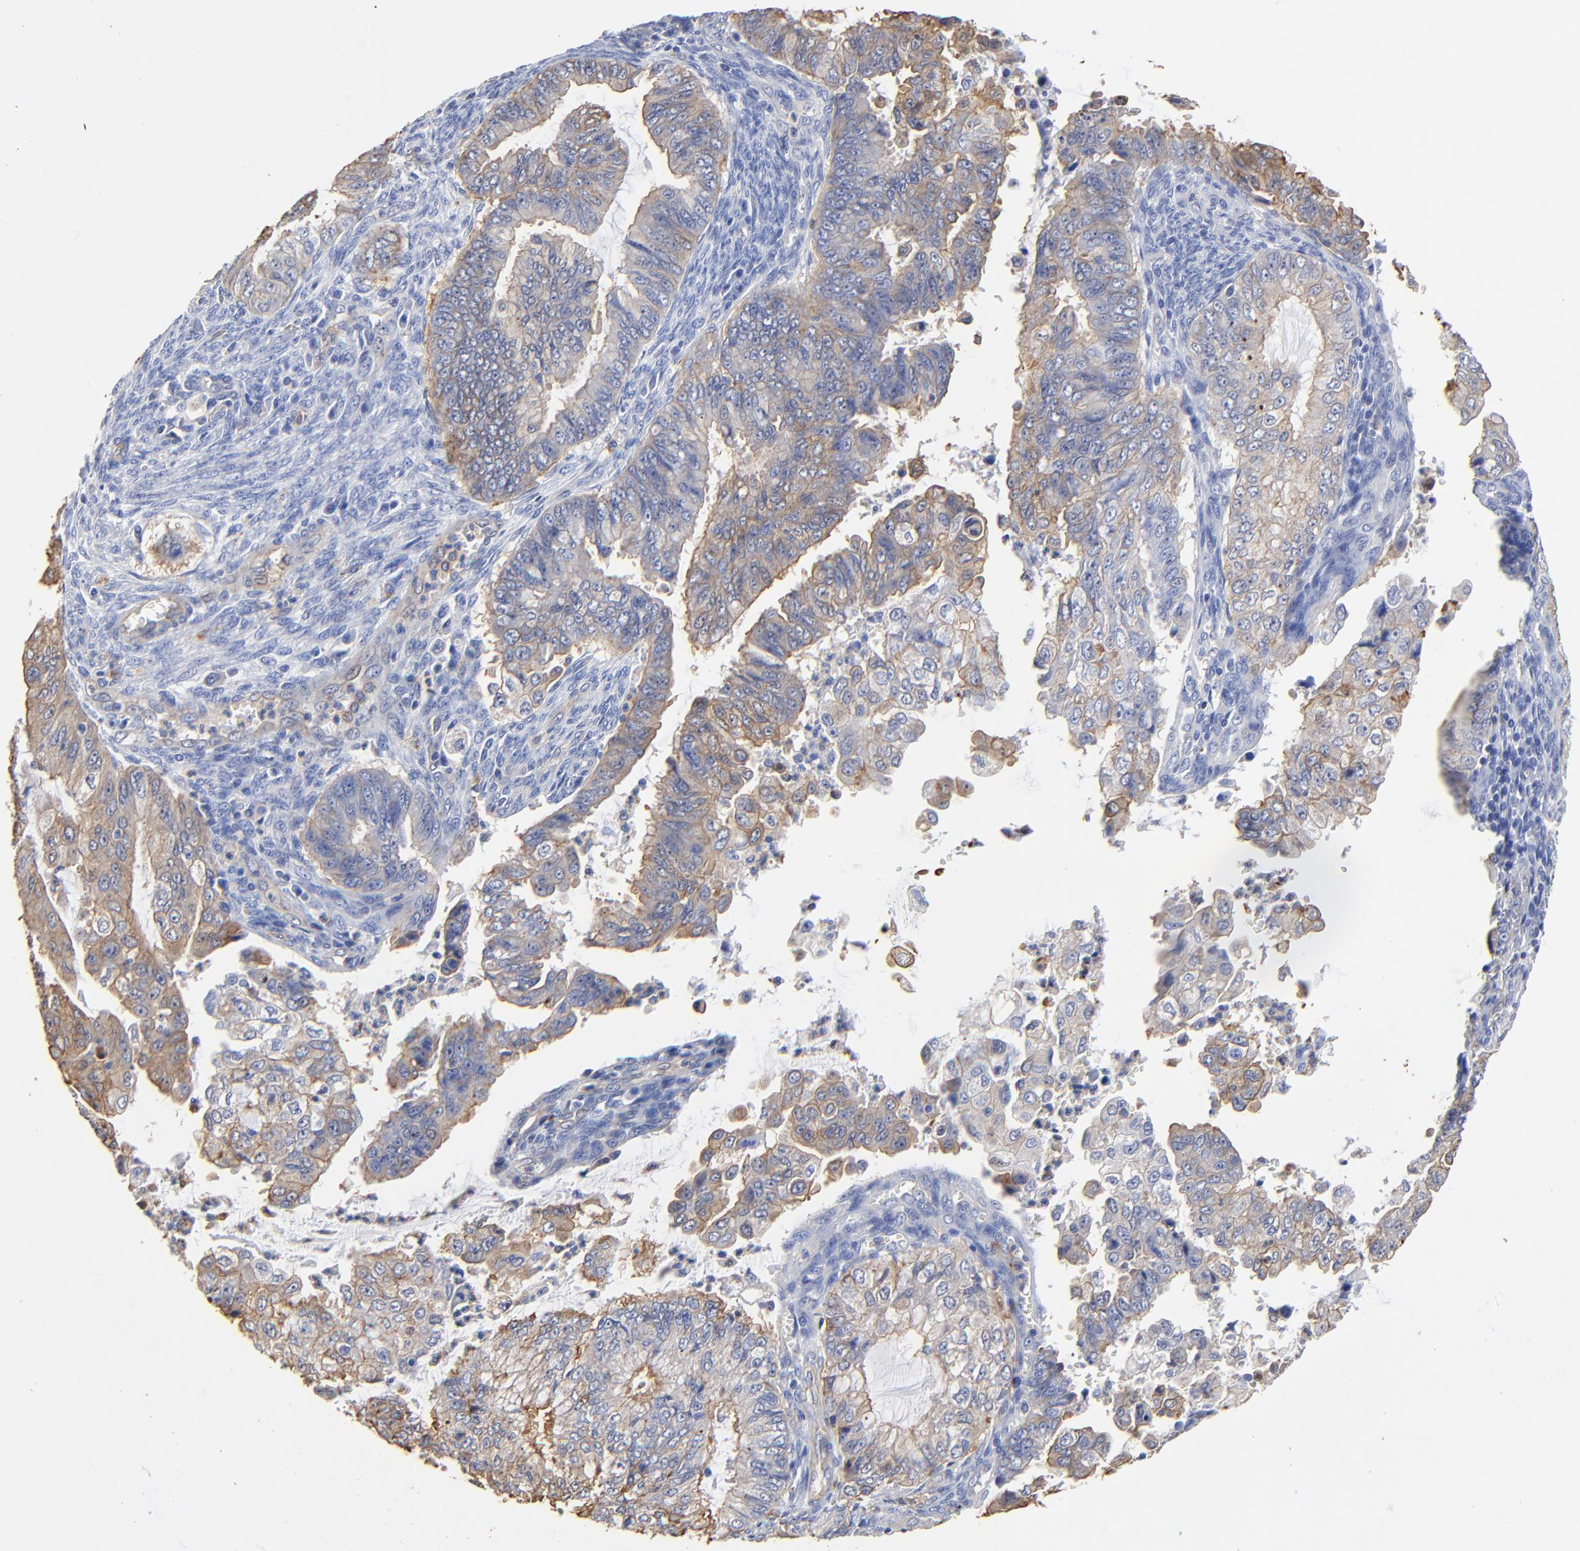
{"staining": {"intensity": "moderate", "quantity": "25%-75%", "location": "cytoplasmic/membranous"}, "tissue": "endometrial cancer", "cell_type": "Tumor cells", "image_type": "cancer", "snomed": [{"axis": "morphology", "description": "Adenocarcinoma, NOS"}, {"axis": "topography", "description": "Endometrium"}], "caption": "Protein analysis of endometrial cancer (adenocarcinoma) tissue demonstrates moderate cytoplasmic/membranous staining in about 25%-75% of tumor cells.", "gene": "TAGLN2", "patient": {"sex": "female", "age": 75}}